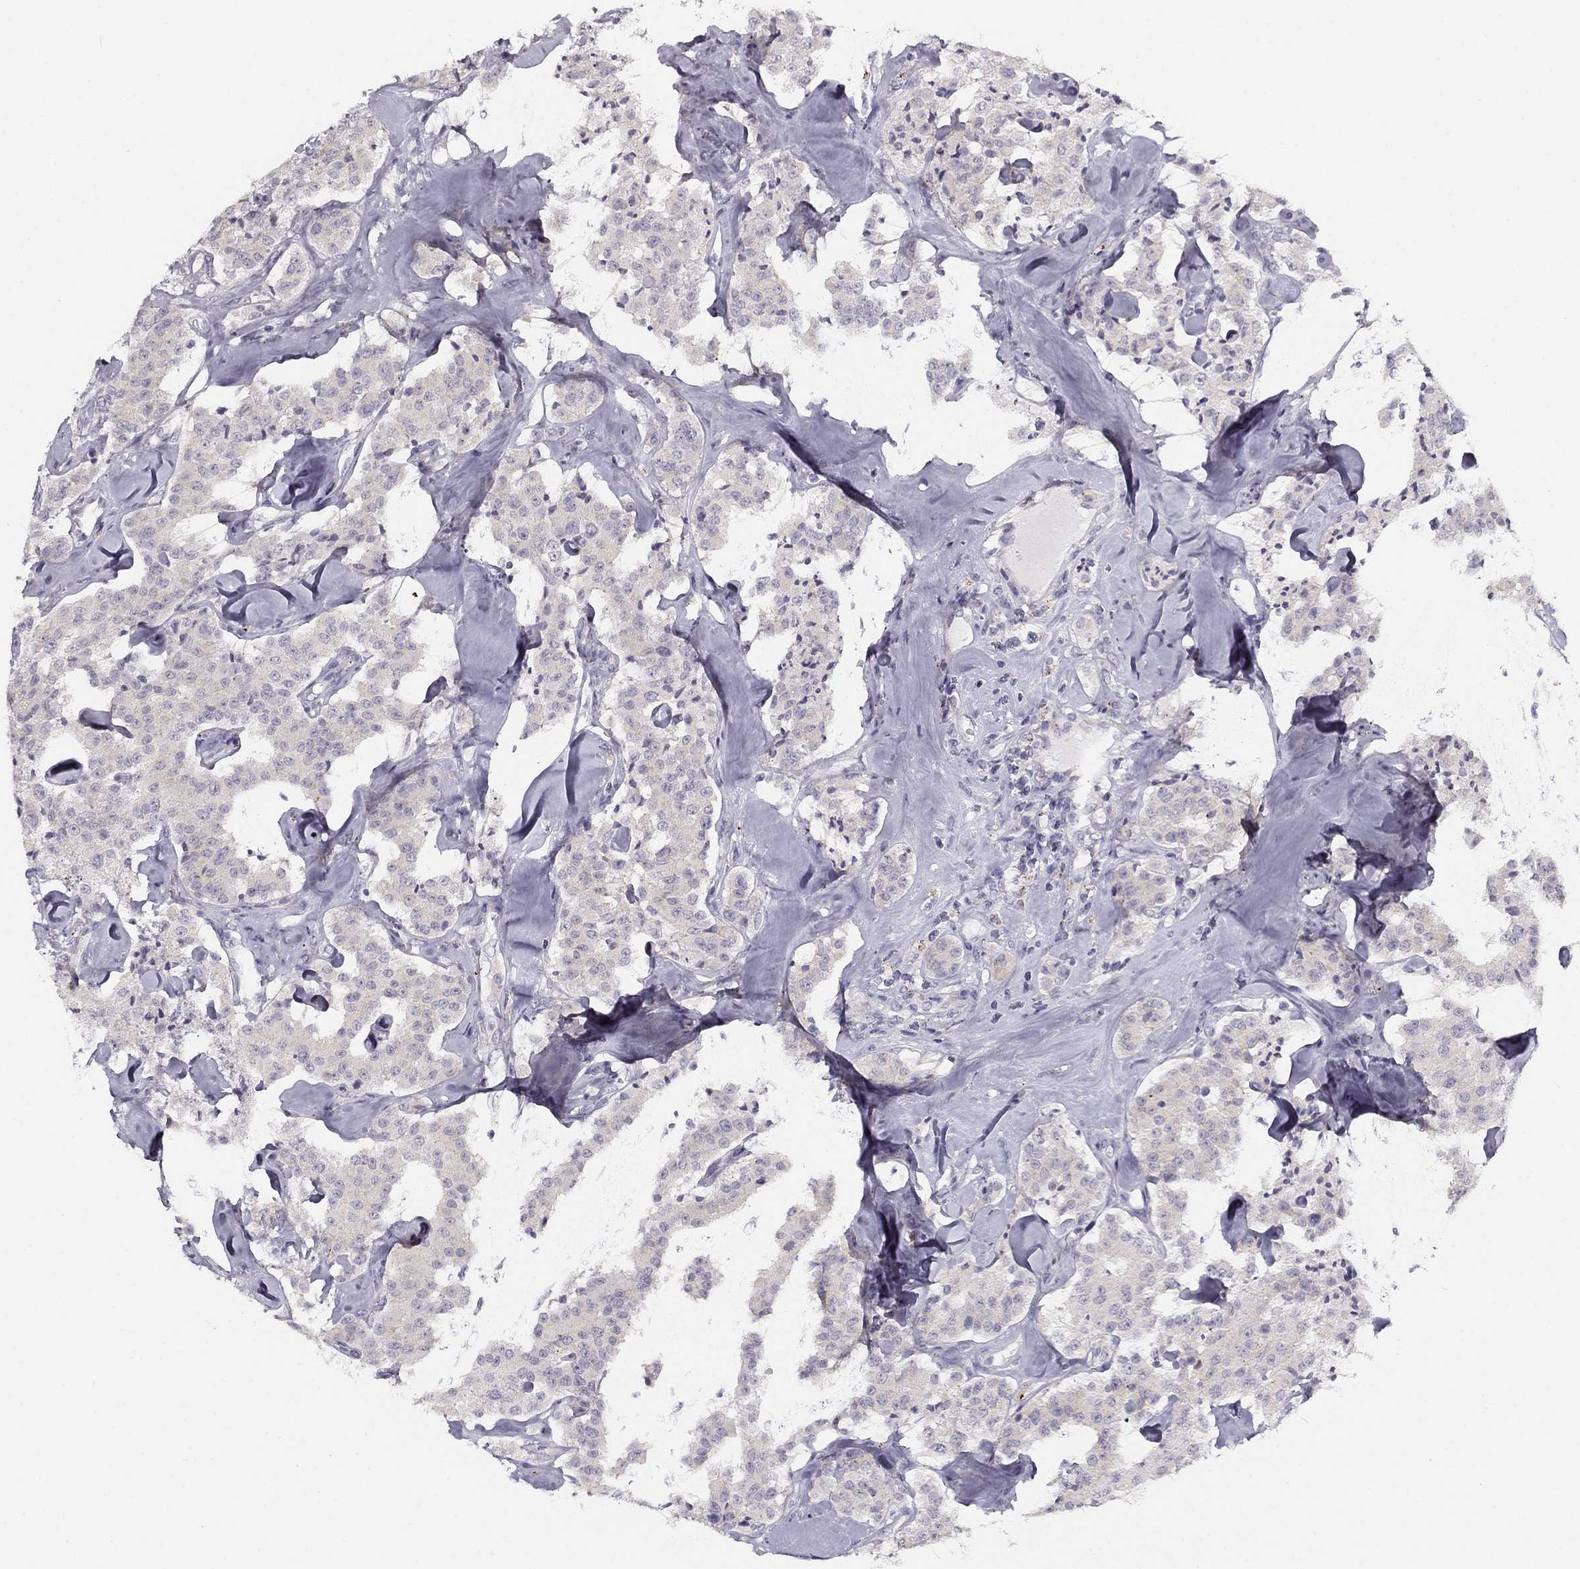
{"staining": {"intensity": "negative", "quantity": "none", "location": "none"}, "tissue": "carcinoid", "cell_type": "Tumor cells", "image_type": "cancer", "snomed": [{"axis": "morphology", "description": "Carcinoid, malignant, NOS"}, {"axis": "topography", "description": "Pancreas"}], "caption": "Carcinoid stained for a protein using immunohistochemistry (IHC) exhibits no expression tumor cells.", "gene": "CNR1", "patient": {"sex": "male", "age": 41}}